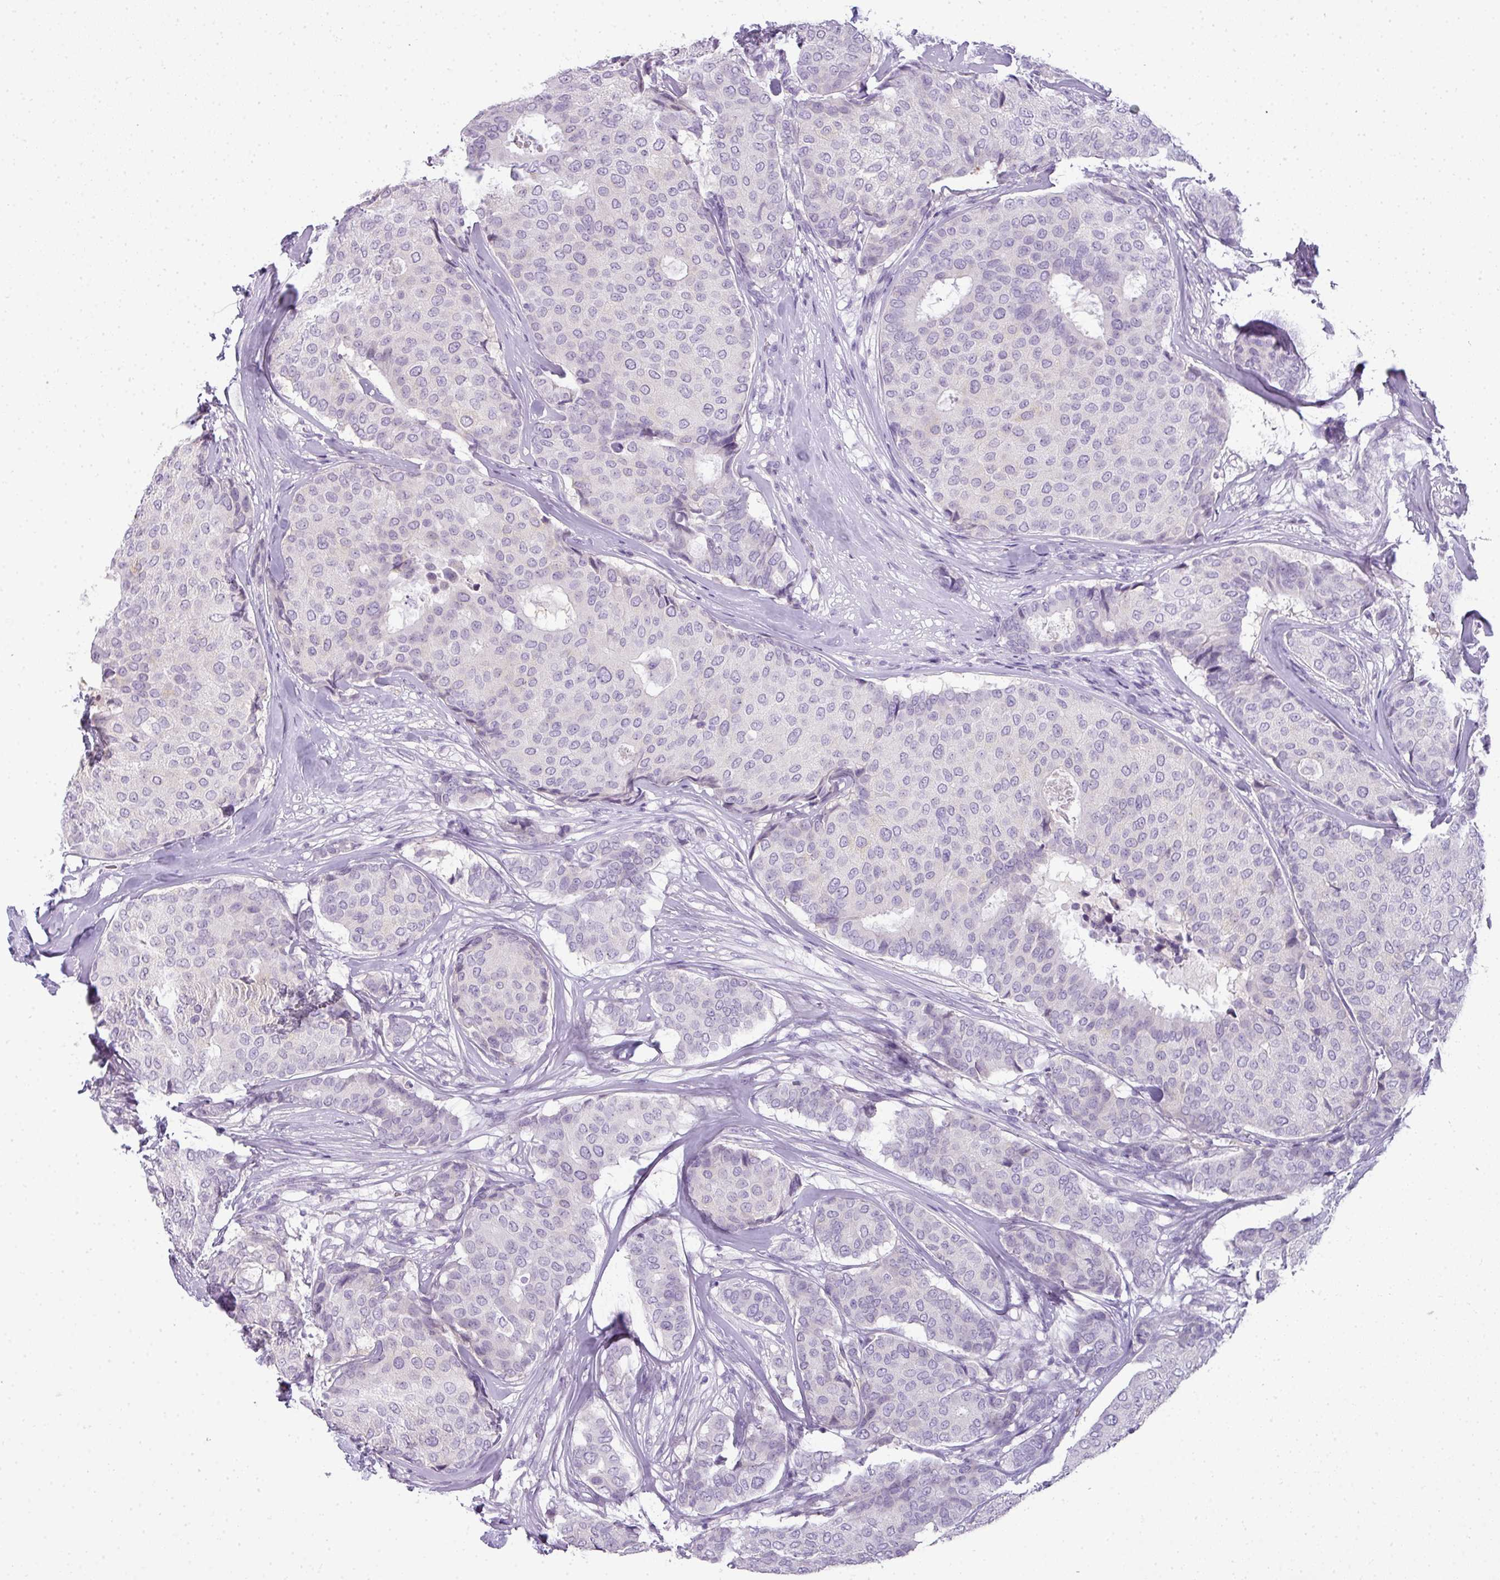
{"staining": {"intensity": "negative", "quantity": "none", "location": "none"}, "tissue": "breast cancer", "cell_type": "Tumor cells", "image_type": "cancer", "snomed": [{"axis": "morphology", "description": "Duct carcinoma"}, {"axis": "topography", "description": "Breast"}], "caption": "Immunohistochemistry of breast cancer (invasive ductal carcinoma) shows no expression in tumor cells.", "gene": "RBMY1F", "patient": {"sex": "female", "age": 75}}